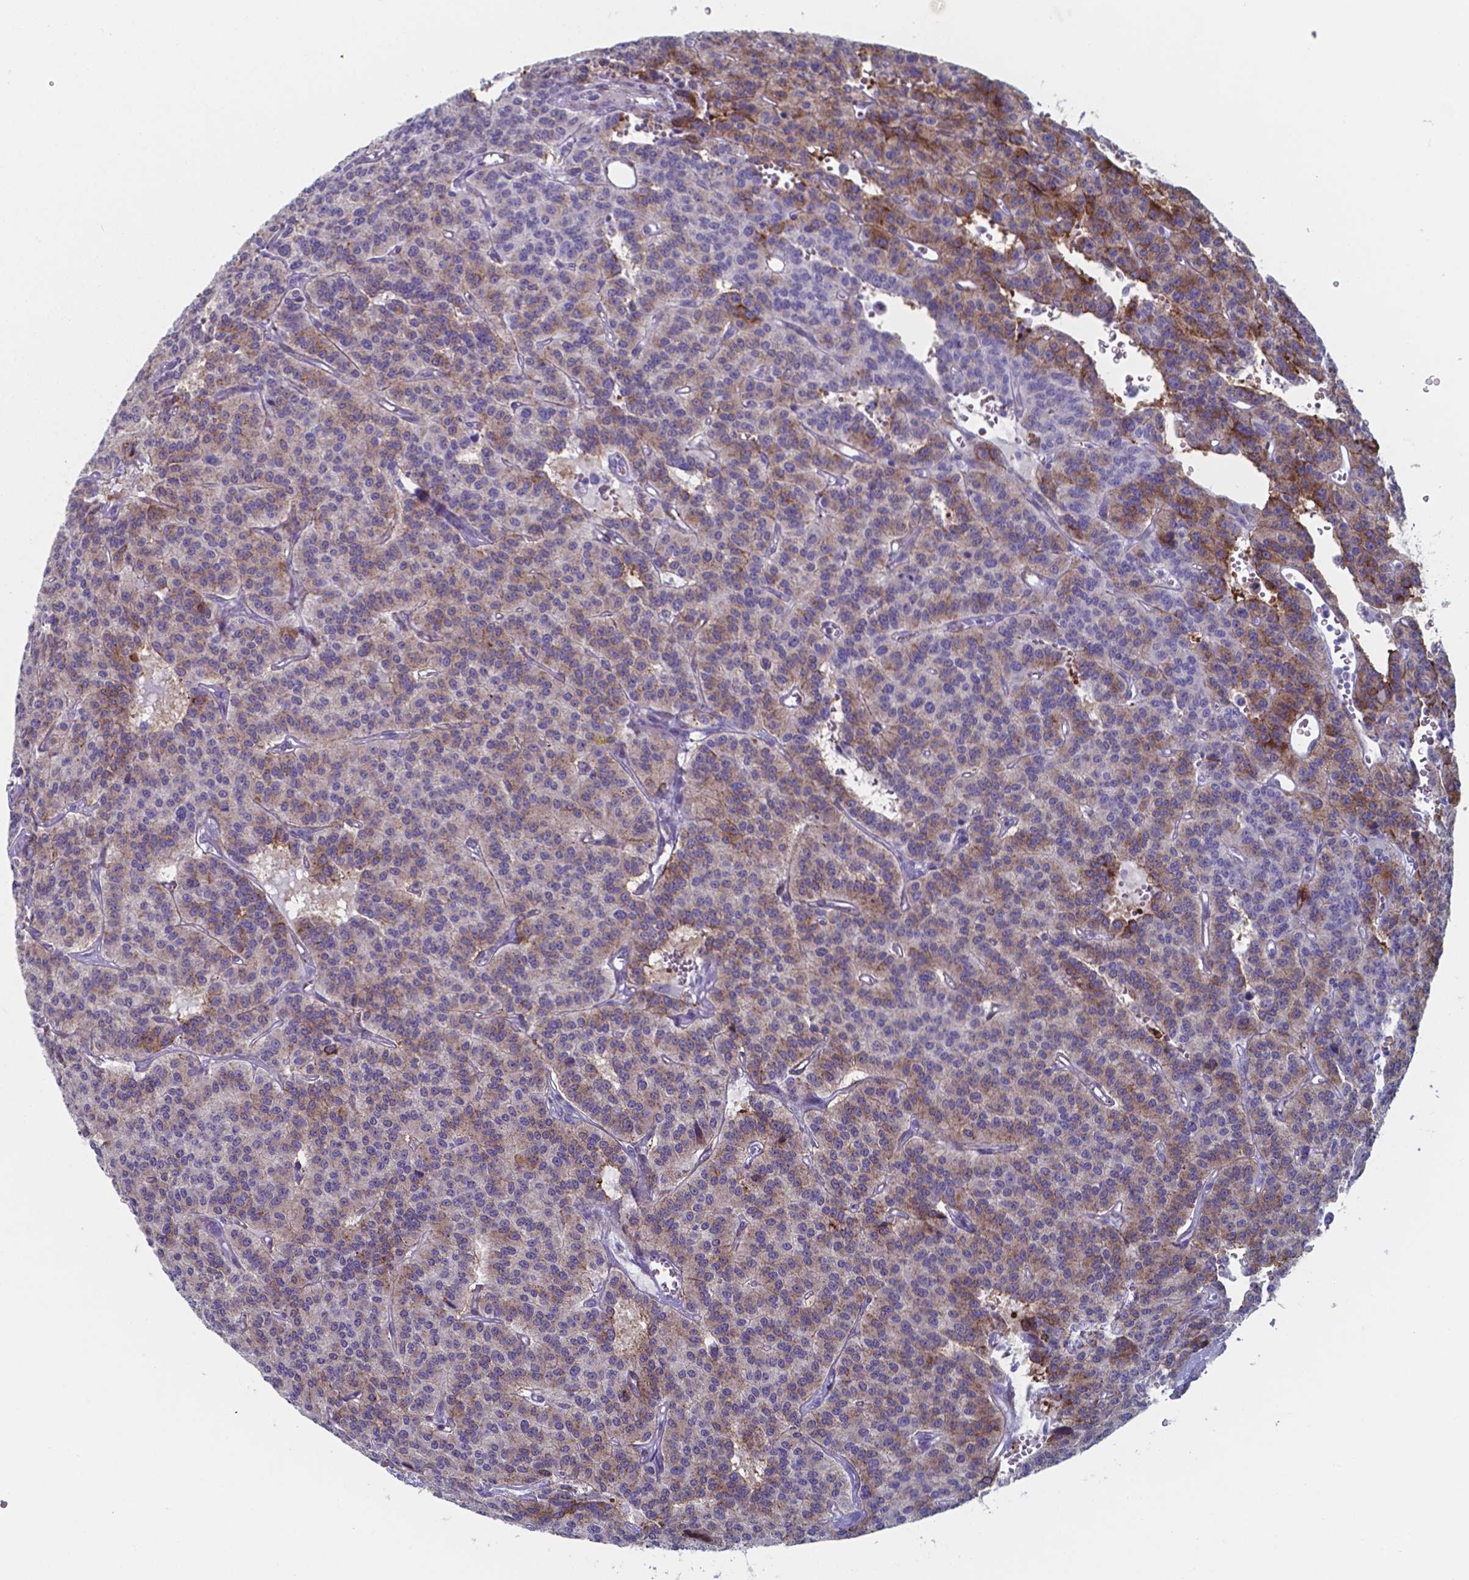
{"staining": {"intensity": "strong", "quantity": "<25%", "location": "cytoplasmic/membranous"}, "tissue": "carcinoid", "cell_type": "Tumor cells", "image_type": "cancer", "snomed": [{"axis": "morphology", "description": "Carcinoid, malignant, NOS"}, {"axis": "topography", "description": "Lung"}], "caption": "Immunohistochemical staining of human carcinoid reveals strong cytoplasmic/membranous protein expression in about <25% of tumor cells.", "gene": "PLA2R1", "patient": {"sex": "female", "age": 71}}